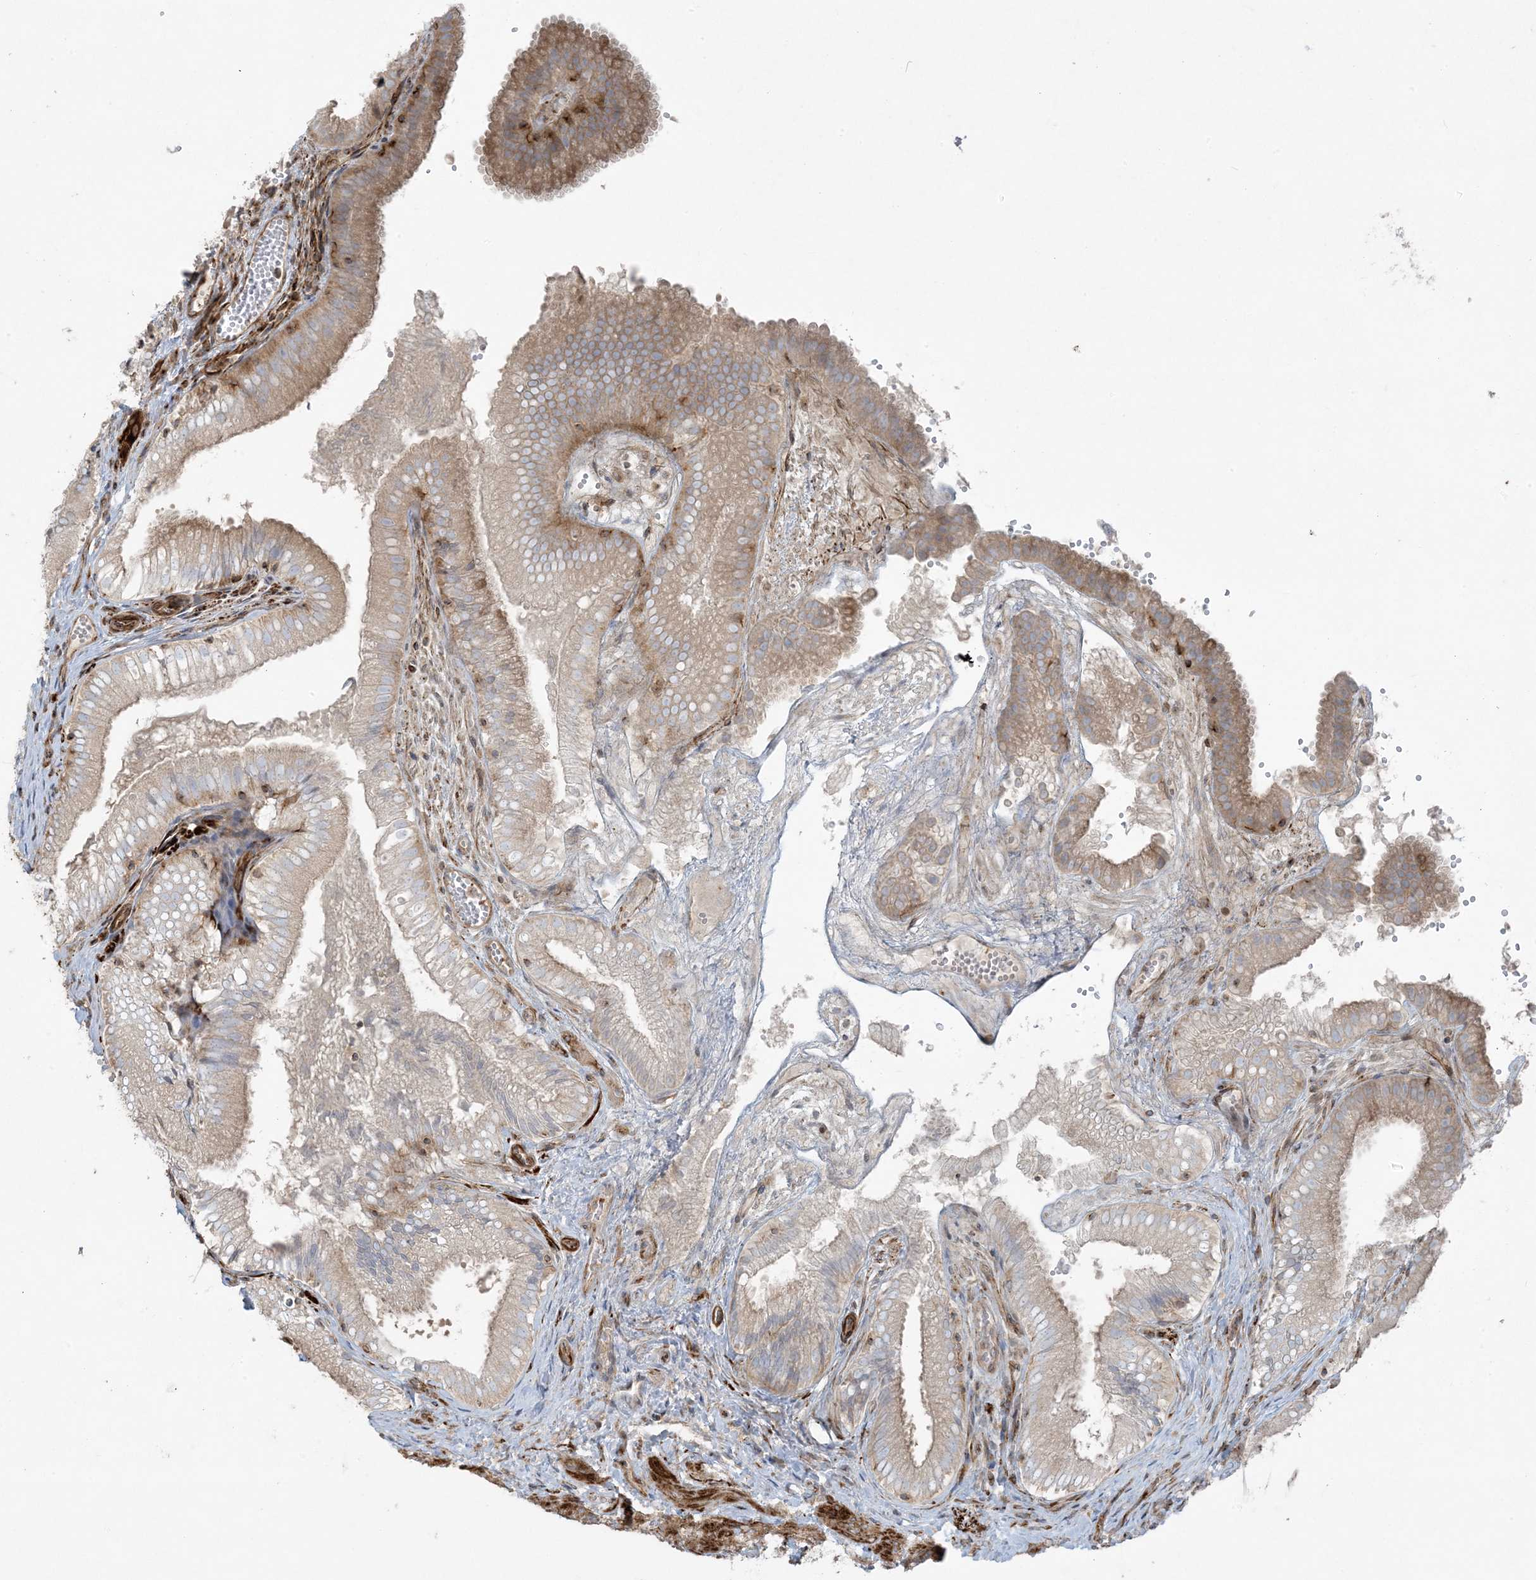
{"staining": {"intensity": "moderate", "quantity": ">75%", "location": "cytoplasmic/membranous"}, "tissue": "gallbladder", "cell_type": "Glandular cells", "image_type": "normal", "snomed": [{"axis": "morphology", "description": "Normal tissue, NOS"}, {"axis": "topography", "description": "Gallbladder"}], "caption": "High-power microscopy captured an immunohistochemistry histopathology image of normal gallbladder, revealing moderate cytoplasmic/membranous staining in approximately >75% of glandular cells. (DAB (3,3'-diaminobenzidine) IHC, brown staining for protein, blue staining for nuclei).", "gene": "PIK3R4", "patient": {"sex": "female", "age": 30}}